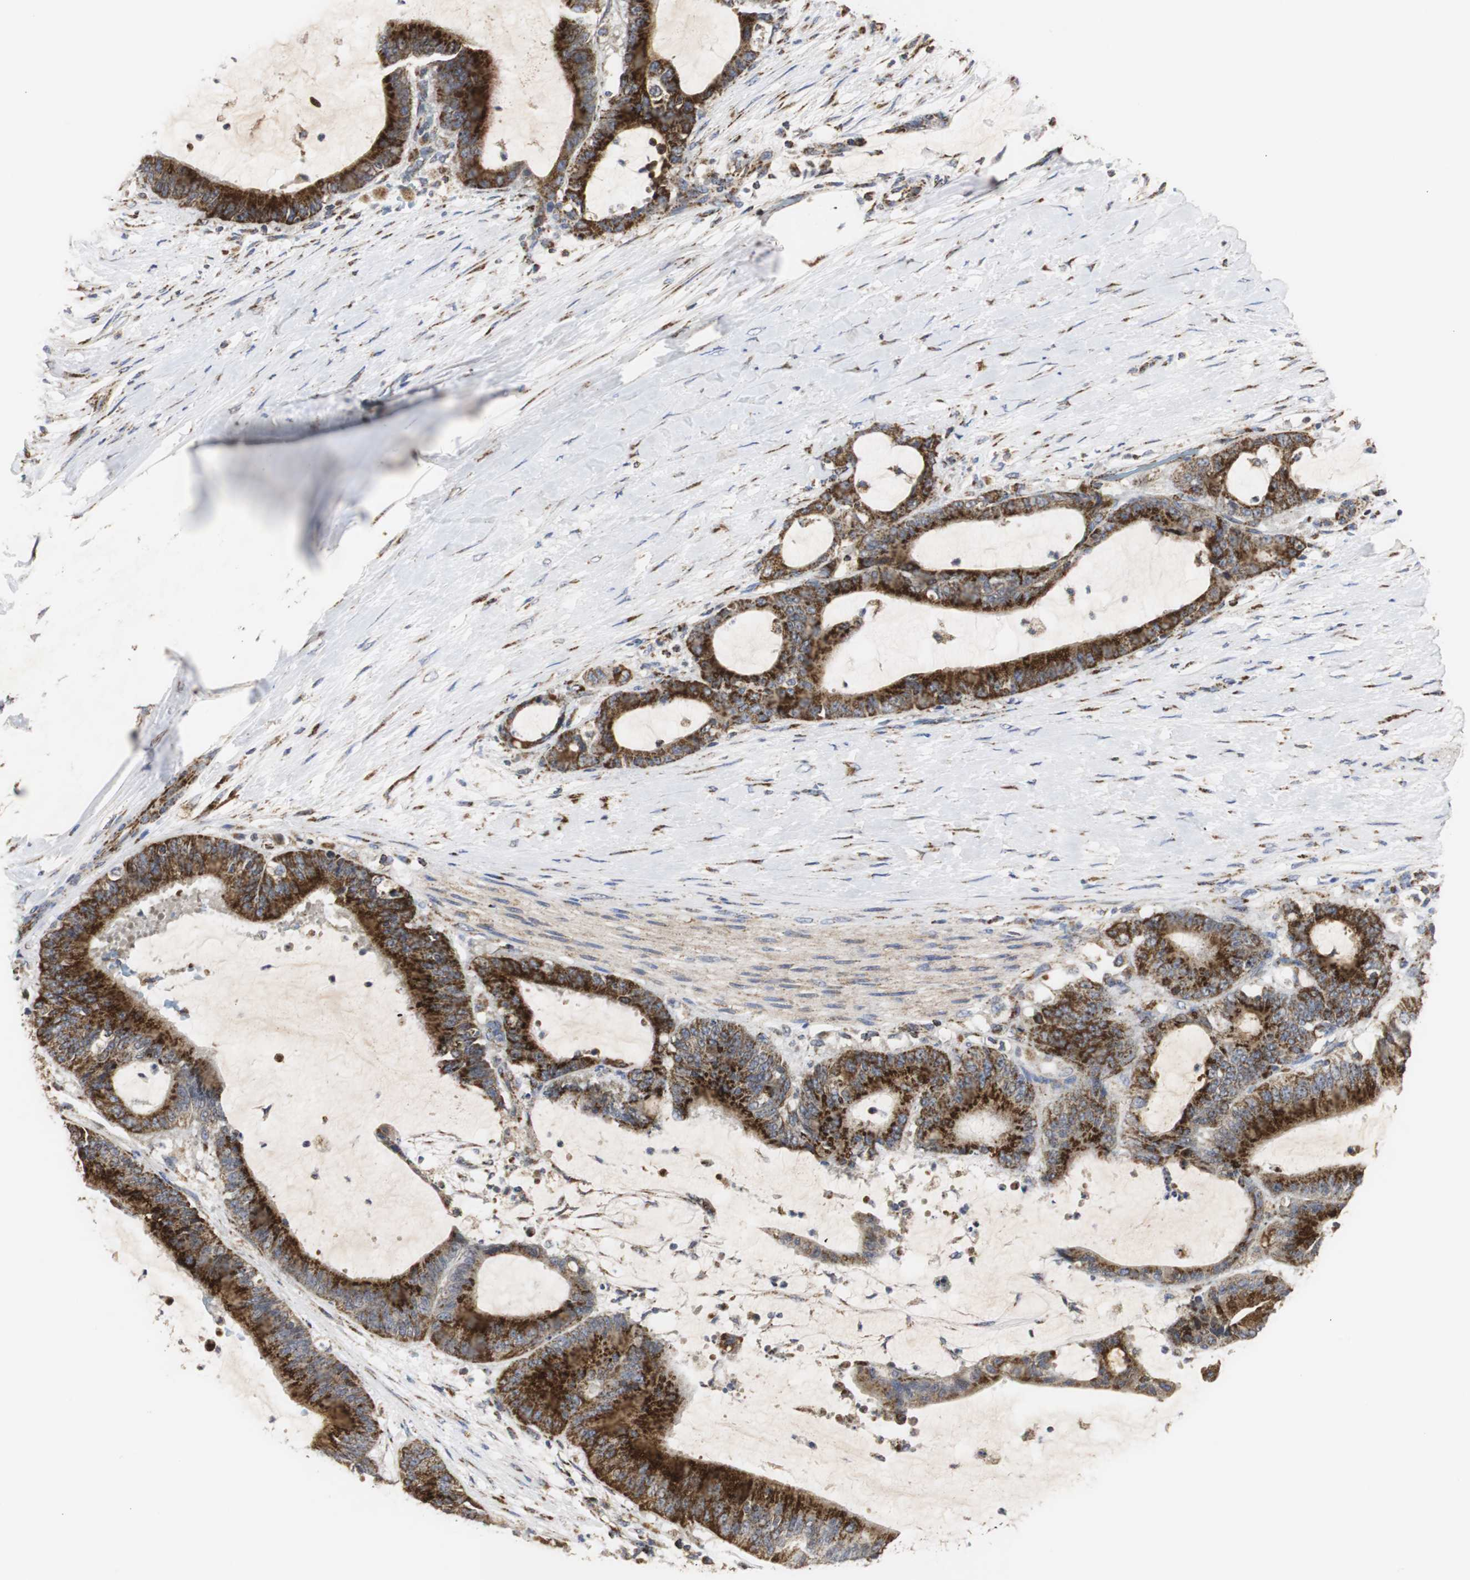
{"staining": {"intensity": "strong", "quantity": ">75%", "location": "cytoplasmic/membranous"}, "tissue": "liver cancer", "cell_type": "Tumor cells", "image_type": "cancer", "snomed": [{"axis": "morphology", "description": "Cholangiocarcinoma"}, {"axis": "topography", "description": "Liver"}], "caption": "Protein expression by immunohistochemistry (IHC) exhibits strong cytoplasmic/membranous staining in approximately >75% of tumor cells in liver cancer (cholangiocarcinoma). (Brightfield microscopy of DAB IHC at high magnification).", "gene": "HSD17B10", "patient": {"sex": "female", "age": 73}}